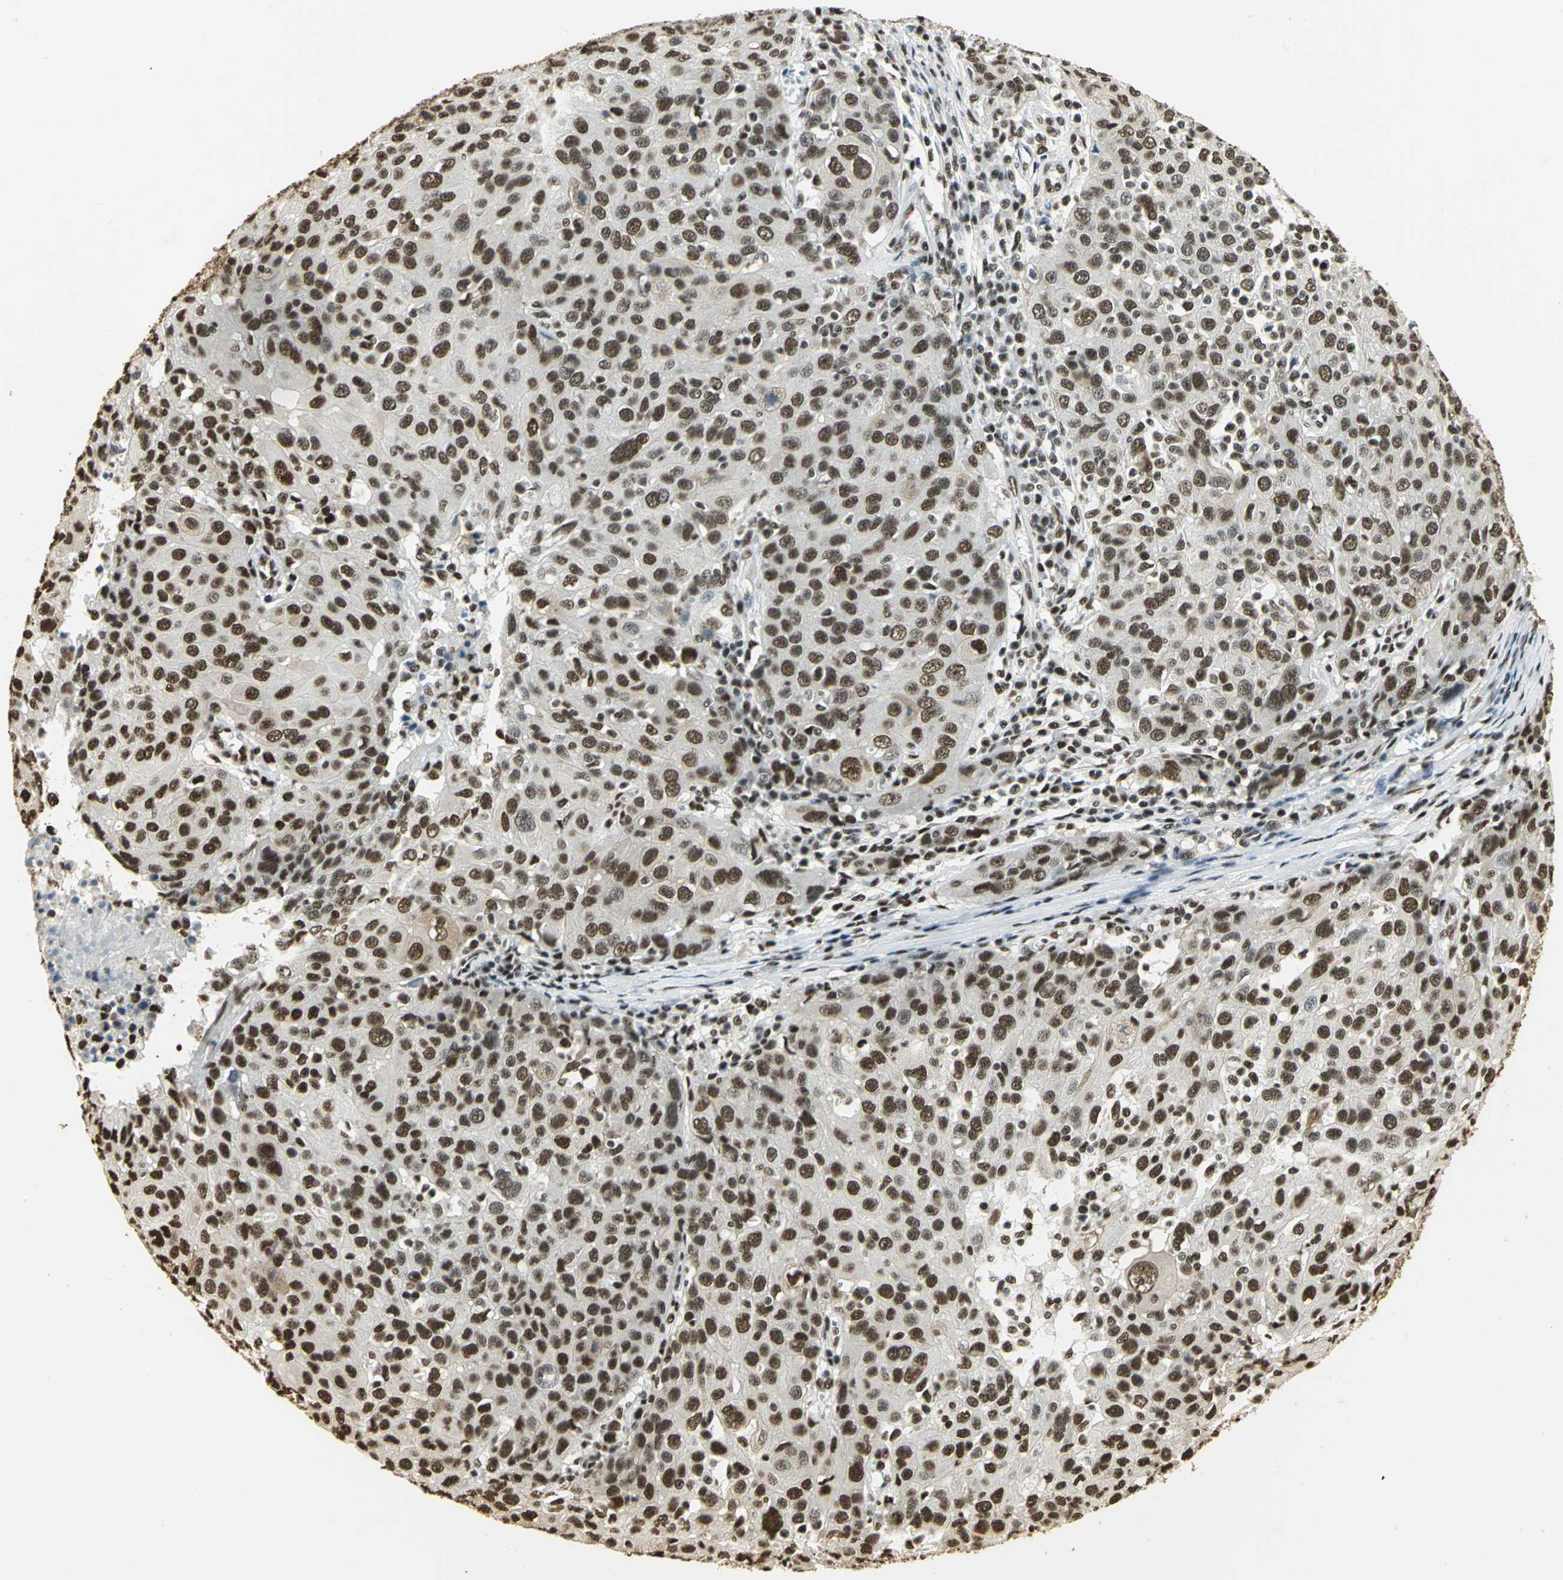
{"staining": {"intensity": "strong", "quantity": ">75%", "location": "nuclear"}, "tissue": "ovarian cancer", "cell_type": "Tumor cells", "image_type": "cancer", "snomed": [{"axis": "morphology", "description": "Carcinoma, endometroid"}, {"axis": "topography", "description": "Ovary"}], "caption": "A high-resolution photomicrograph shows immunohistochemistry staining of ovarian cancer (endometroid carcinoma), which displays strong nuclear positivity in about >75% of tumor cells. (IHC, brightfield microscopy, high magnification).", "gene": "SET", "patient": {"sex": "female", "age": 50}}